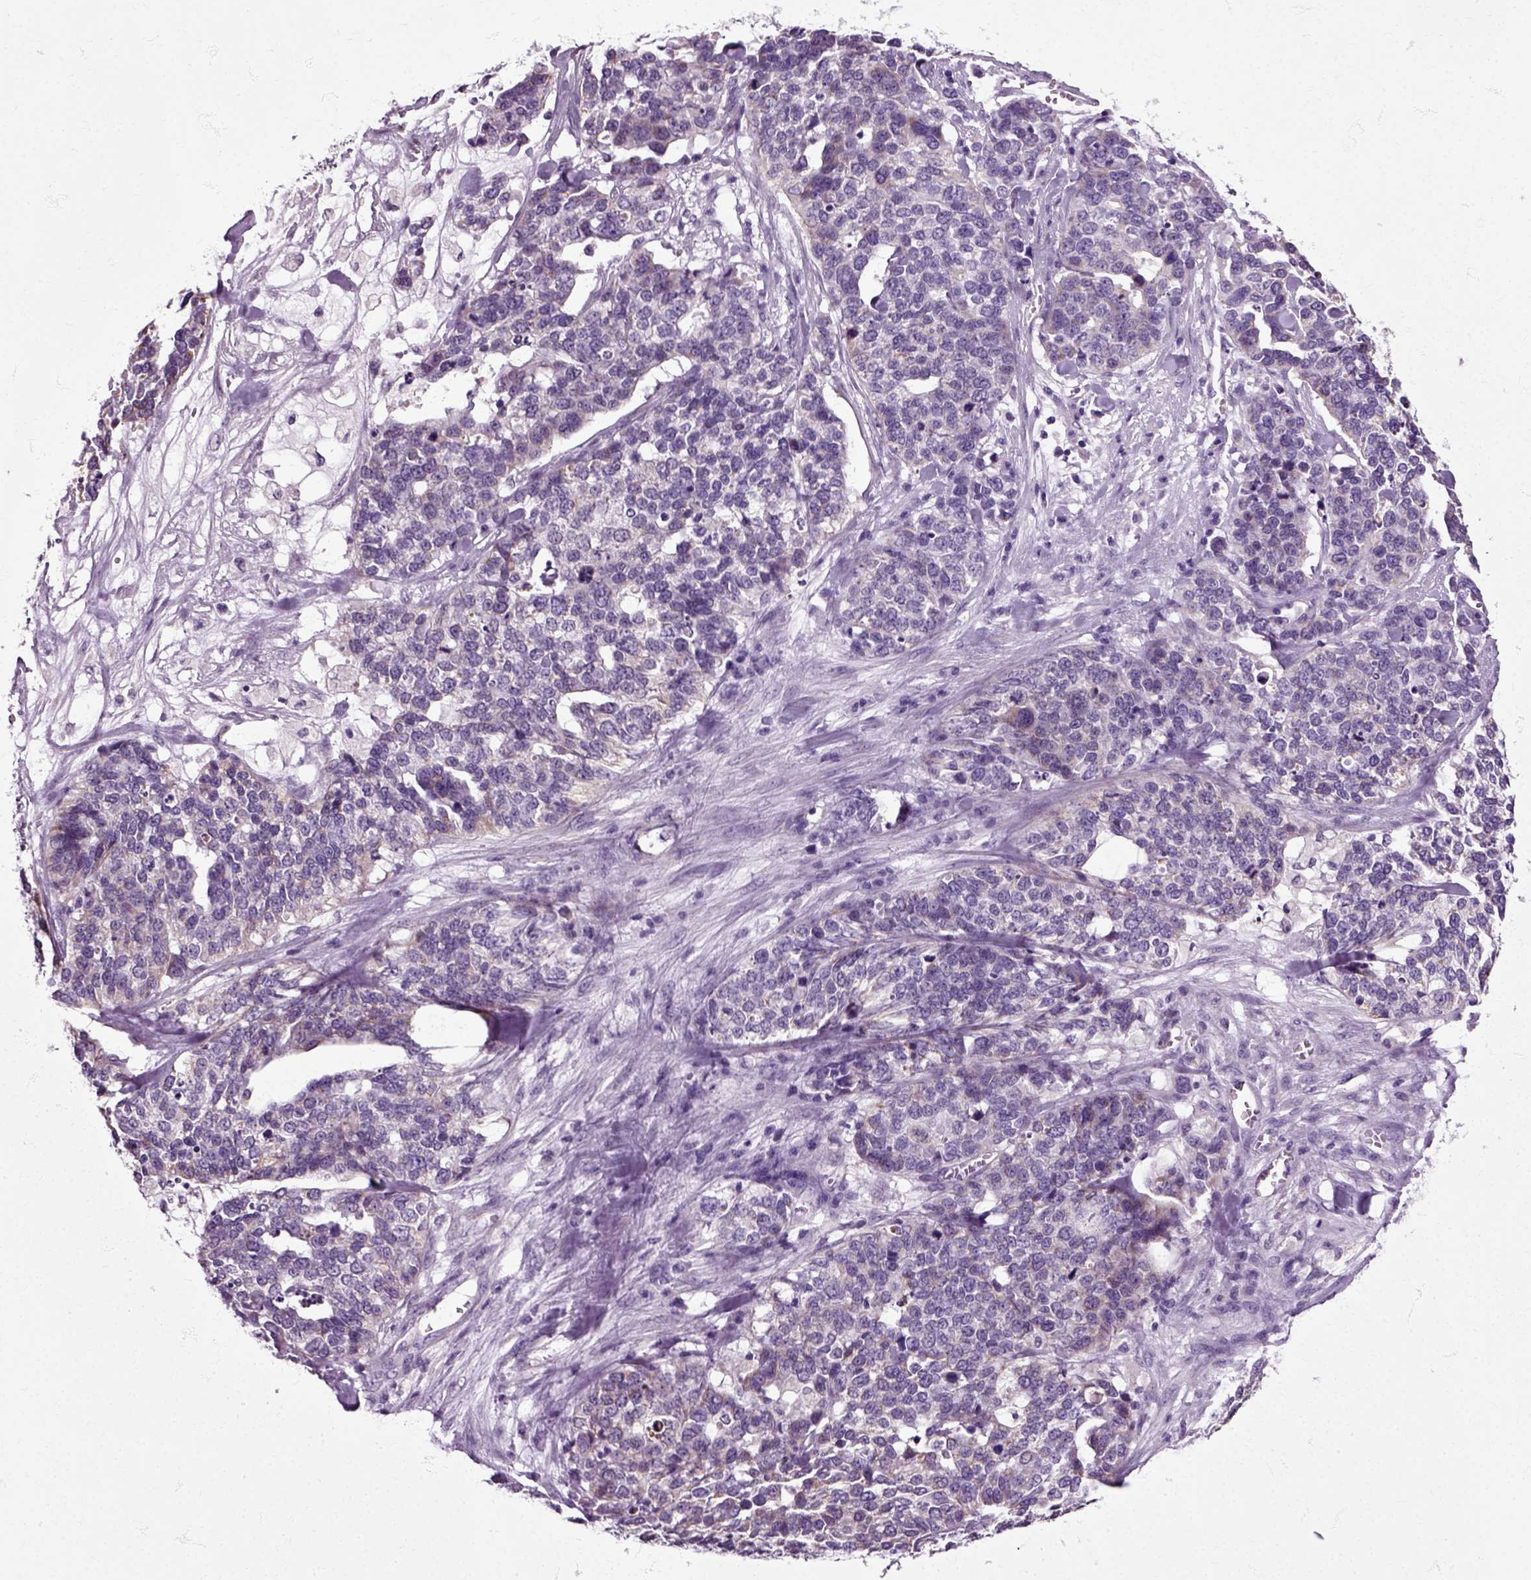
{"staining": {"intensity": "negative", "quantity": "none", "location": "none"}, "tissue": "ovarian cancer", "cell_type": "Tumor cells", "image_type": "cancer", "snomed": [{"axis": "morphology", "description": "Carcinoma, endometroid"}, {"axis": "topography", "description": "Ovary"}], "caption": "Immunohistochemistry (IHC) of ovarian cancer exhibits no expression in tumor cells.", "gene": "HSPA2", "patient": {"sex": "female", "age": 65}}